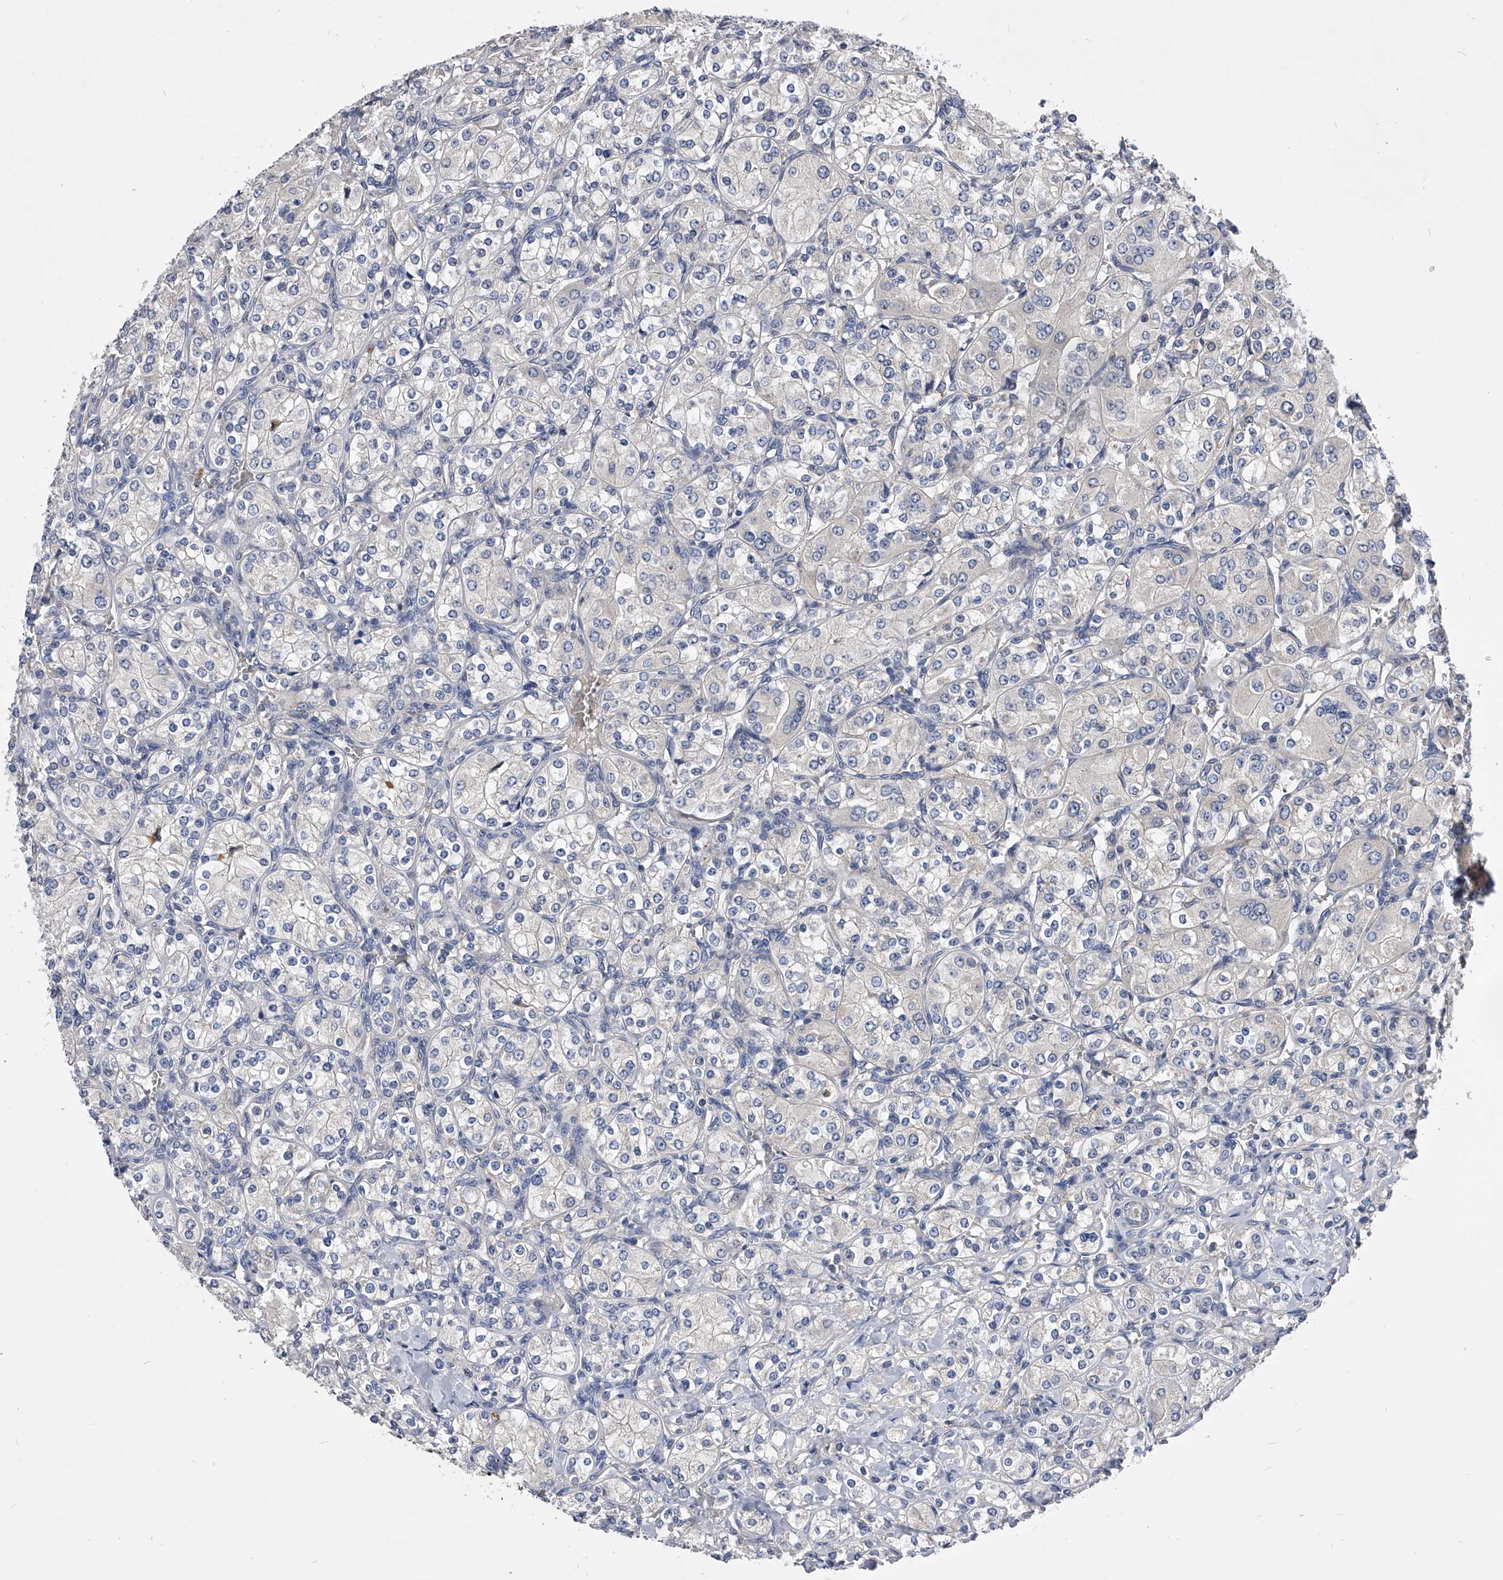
{"staining": {"intensity": "negative", "quantity": "none", "location": "none"}, "tissue": "renal cancer", "cell_type": "Tumor cells", "image_type": "cancer", "snomed": [{"axis": "morphology", "description": "Adenocarcinoma, NOS"}, {"axis": "topography", "description": "Kidney"}], "caption": "DAB (3,3'-diaminobenzidine) immunohistochemical staining of renal cancer (adenocarcinoma) demonstrates no significant positivity in tumor cells. (Immunohistochemistry, brightfield microscopy, high magnification).", "gene": "ARL4C", "patient": {"sex": "male", "age": 77}}